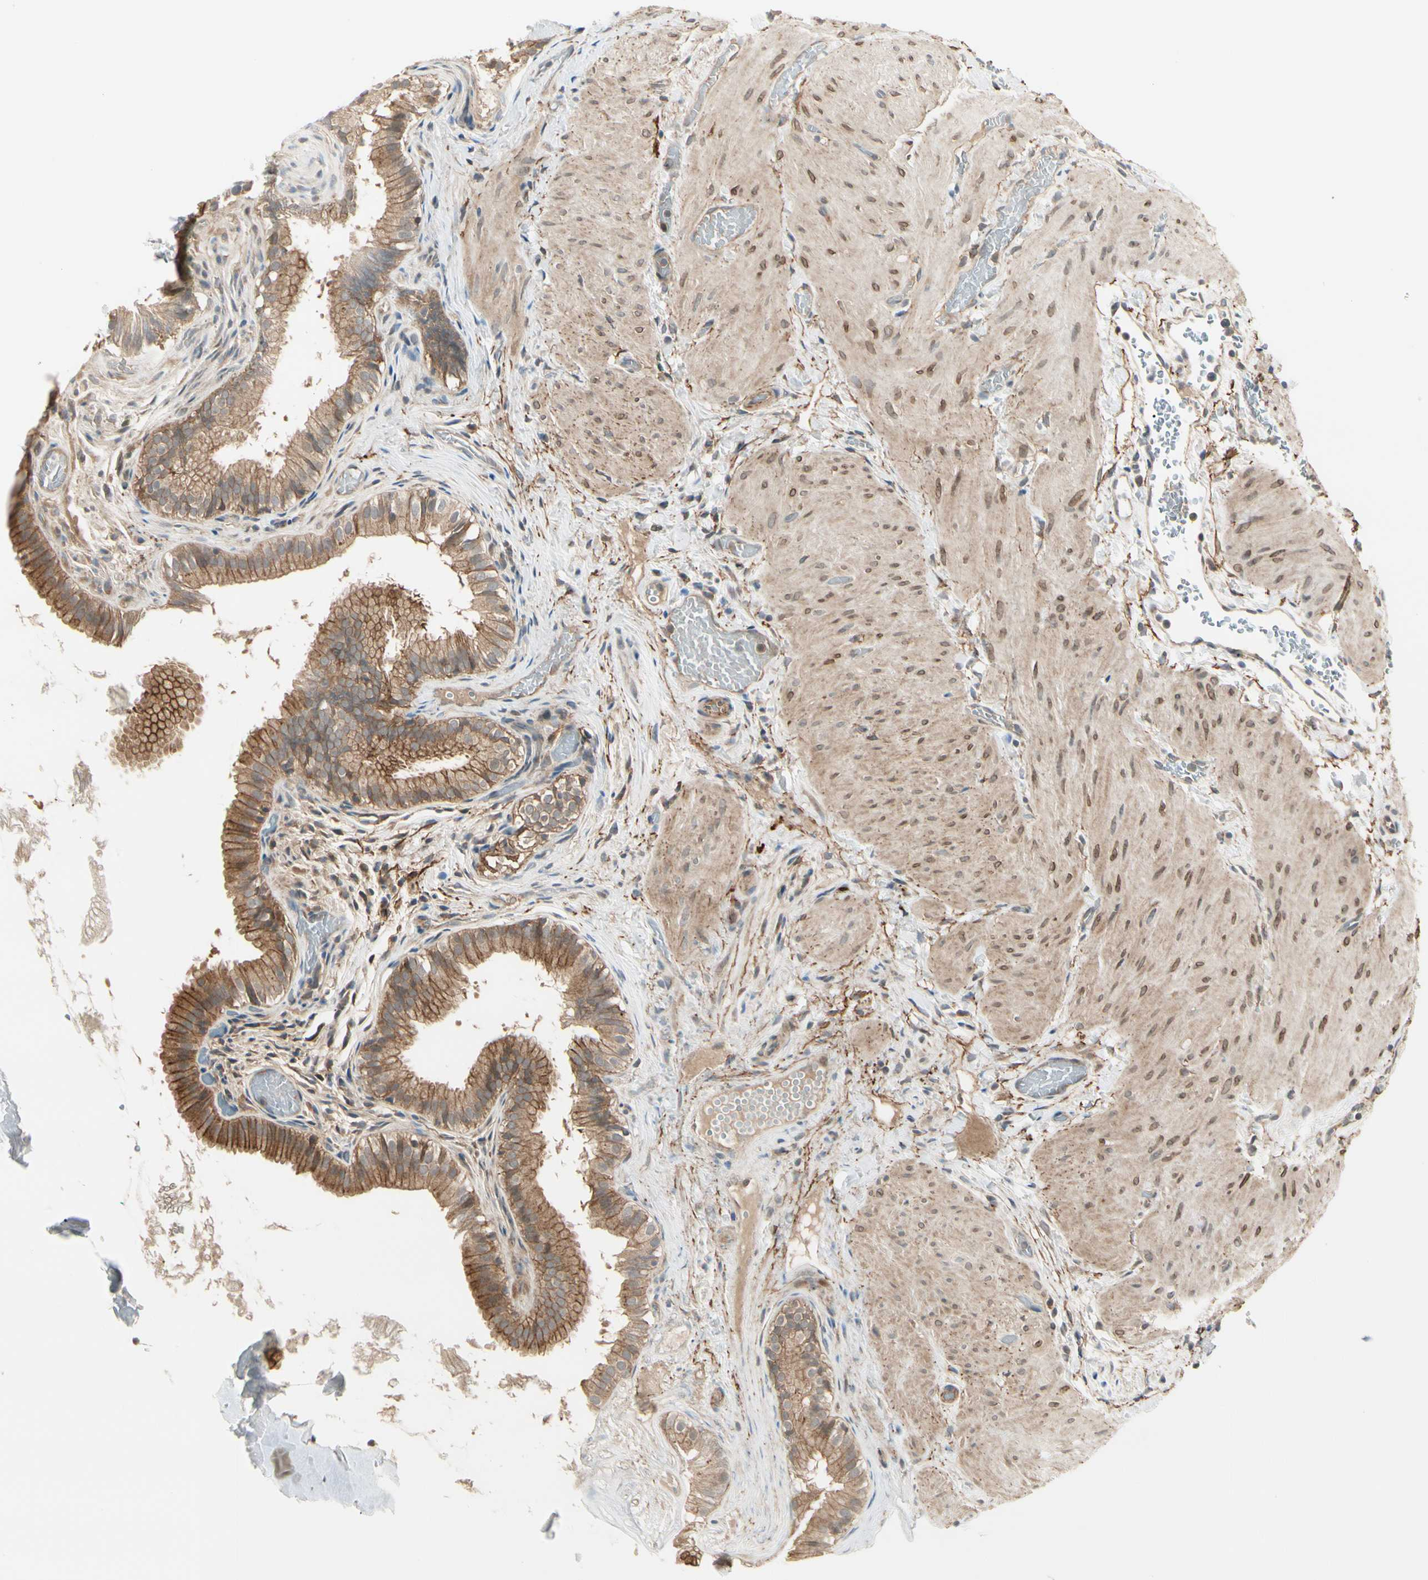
{"staining": {"intensity": "strong", "quantity": ">75%", "location": "cytoplasmic/membranous"}, "tissue": "gallbladder", "cell_type": "Glandular cells", "image_type": "normal", "snomed": [{"axis": "morphology", "description": "Normal tissue, NOS"}, {"axis": "topography", "description": "Gallbladder"}], "caption": "Immunohistochemistry (DAB (3,3'-diaminobenzidine)) staining of normal gallbladder demonstrates strong cytoplasmic/membranous protein expression in about >75% of glandular cells.", "gene": "F2R", "patient": {"sex": "female", "age": 26}}